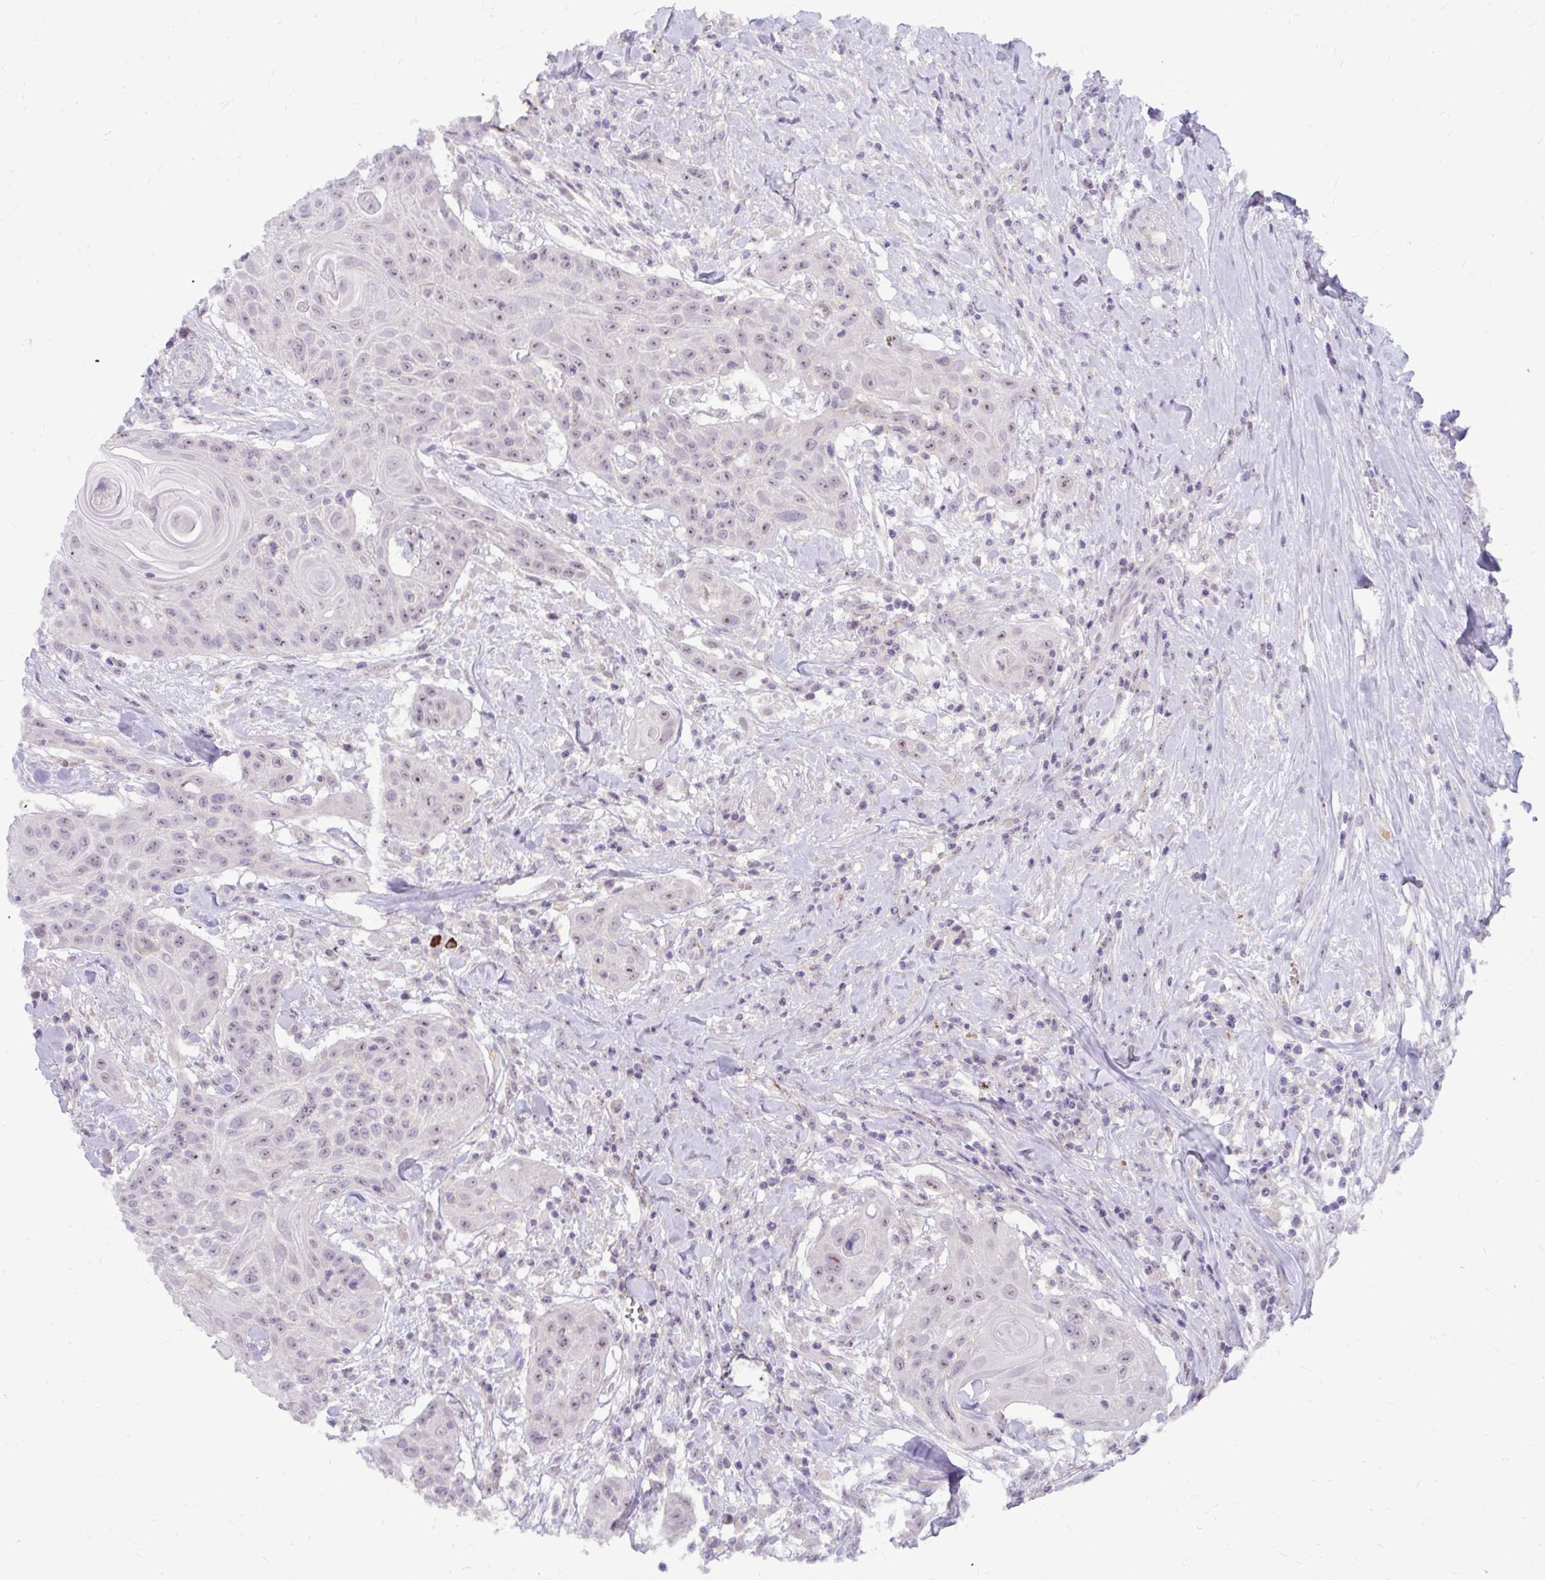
{"staining": {"intensity": "weak", "quantity": "25%-75%", "location": "nuclear"}, "tissue": "head and neck cancer", "cell_type": "Tumor cells", "image_type": "cancer", "snomed": [{"axis": "morphology", "description": "Squamous cell carcinoma, NOS"}, {"axis": "topography", "description": "Lymph node"}, {"axis": "topography", "description": "Salivary gland"}, {"axis": "topography", "description": "Head-Neck"}], "caption": "Tumor cells show low levels of weak nuclear positivity in approximately 25%-75% of cells in human head and neck cancer (squamous cell carcinoma).", "gene": "MUS81", "patient": {"sex": "female", "age": 74}}